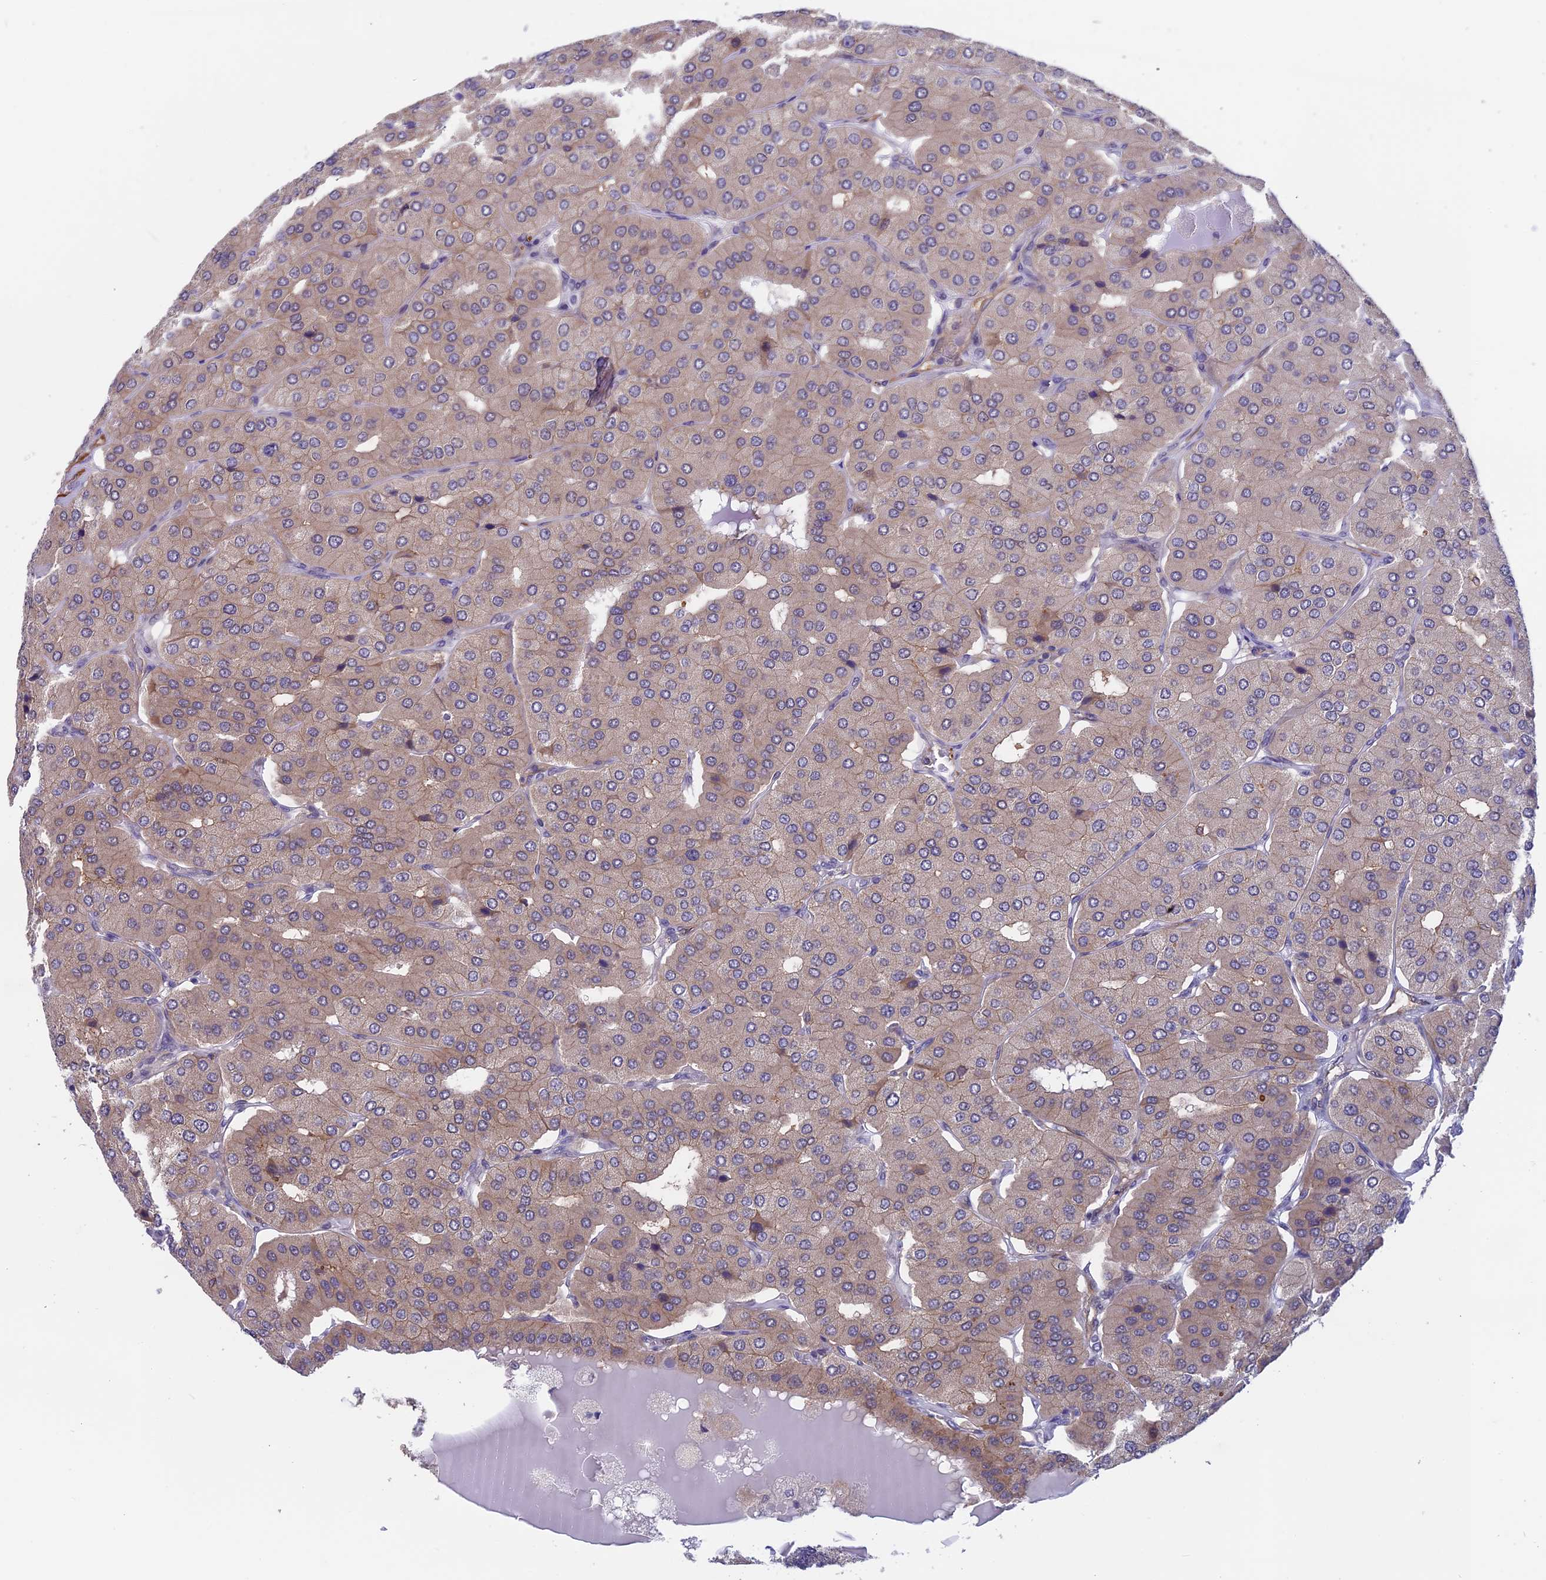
{"staining": {"intensity": "weak", "quantity": "25%-75%", "location": "cytoplasmic/membranous"}, "tissue": "parathyroid gland", "cell_type": "Glandular cells", "image_type": "normal", "snomed": [{"axis": "morphology", "description": "Normal tissue, NOS"}, {"axis": "morphology", "description": "Adenoma, NOS"}, {"axis": "topography", "description": "Parathyroid gland"}], "caption": "IHC micrograph of normal parathyroid gland: human parathyroid gland stained using IHC displays low levels of weak protein expression localized specifically in the cytoplasmic/membranous of glandular cells, appearing as a cytoplasmic/membranous brown color.", "gene": "MAST2", "patient": {"sex": "female", "age": 86}}